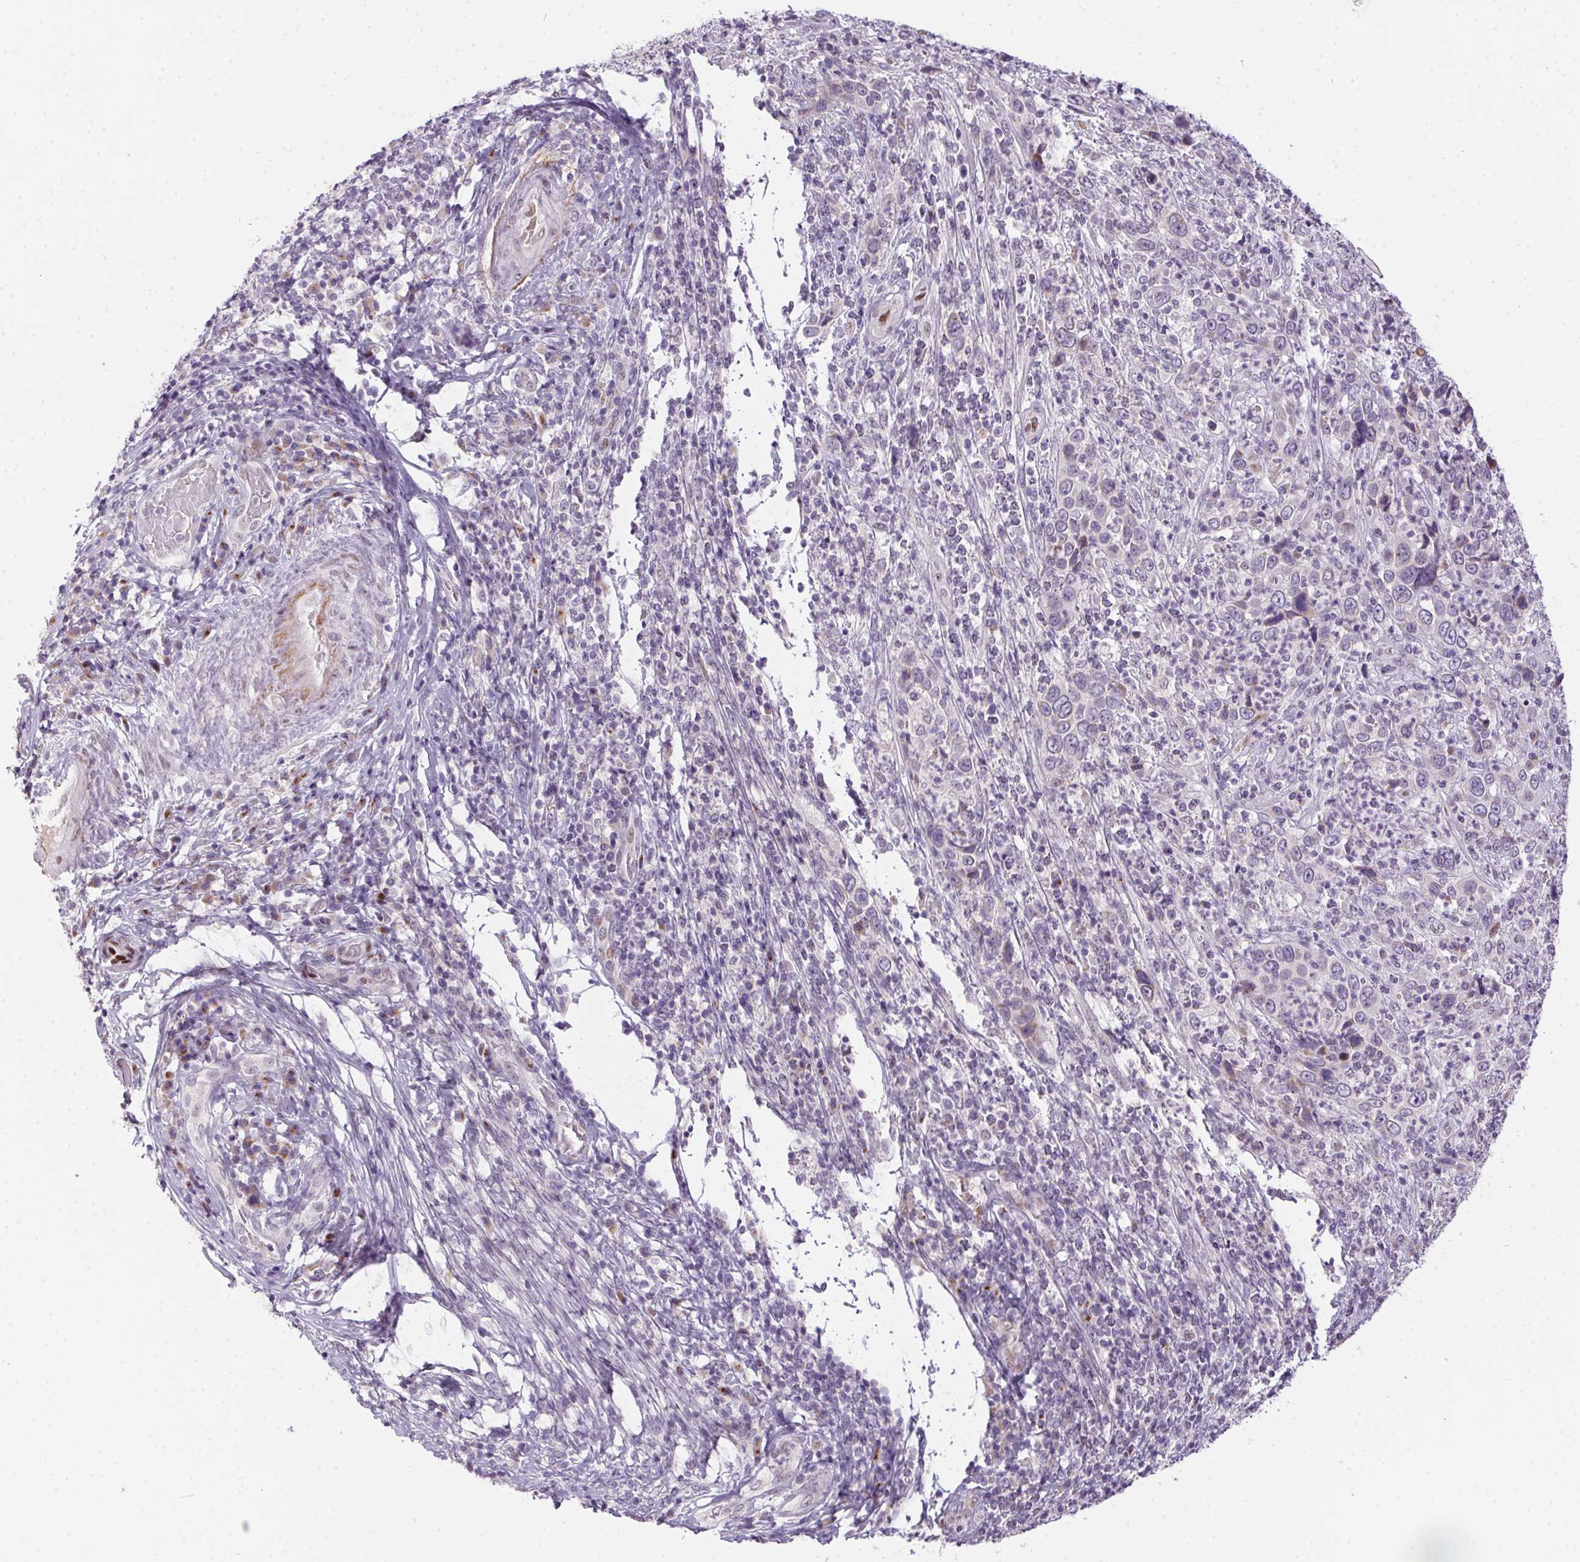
{"staining": {"intensity": "negative", "quantity": "none", "location": "none"}, "tissue": "cervical cancer", "cell_type": "Tumor cells", "image_type": "cancer", "snomed": [{"axis": "morphology", "description": "Squamous cell carcinoma, NOS"}, {"axis": "topography", "description": "Cervix"}], "caption": "The photomicrograph exhibits no staining of tumor cells in squamous cell carcinoma (cervical).", "gene": "SP9", "patient": {"sex": "female", "age": 46}}